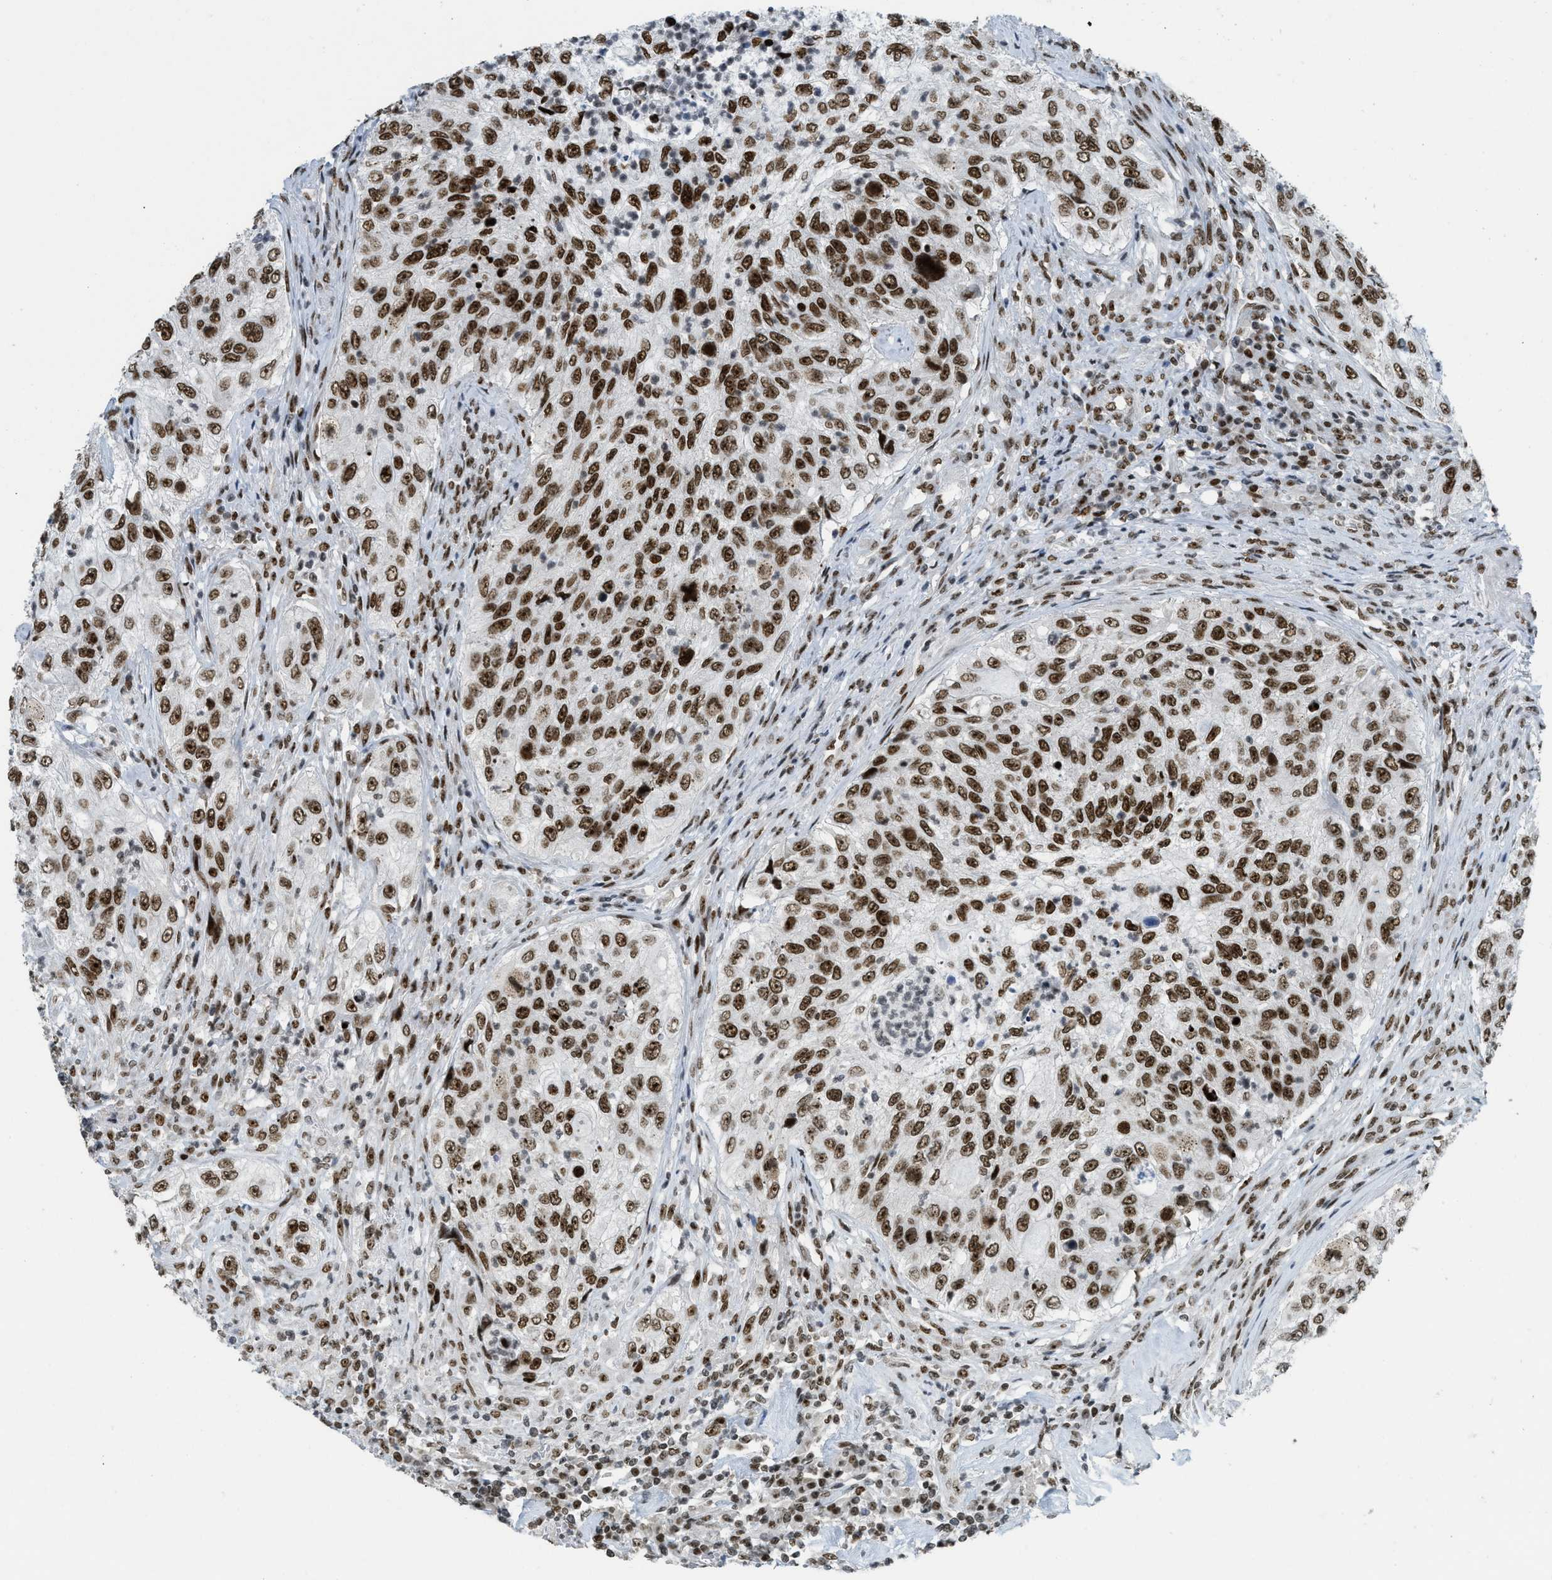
{"staining": {"intensity": "strong", "quantity": ">75%", "location": "nuclear"}, "tissue": "urothelial cancer", "cell_type": "Tumor cells", "image_type": "cancer", "snomed": [{"axis": "morphology", "description": "Urothelial carcinoma, High grade"}, {"axis": "topography", "description": "Urinary bladder"}], "caption": "Human urothelial cancer stained with a brown dye exhibits strong nuclear positive expression in about >75% of tumor cells.", "gene": "URB1", "patient": {"sex": "female", "age": 60}}